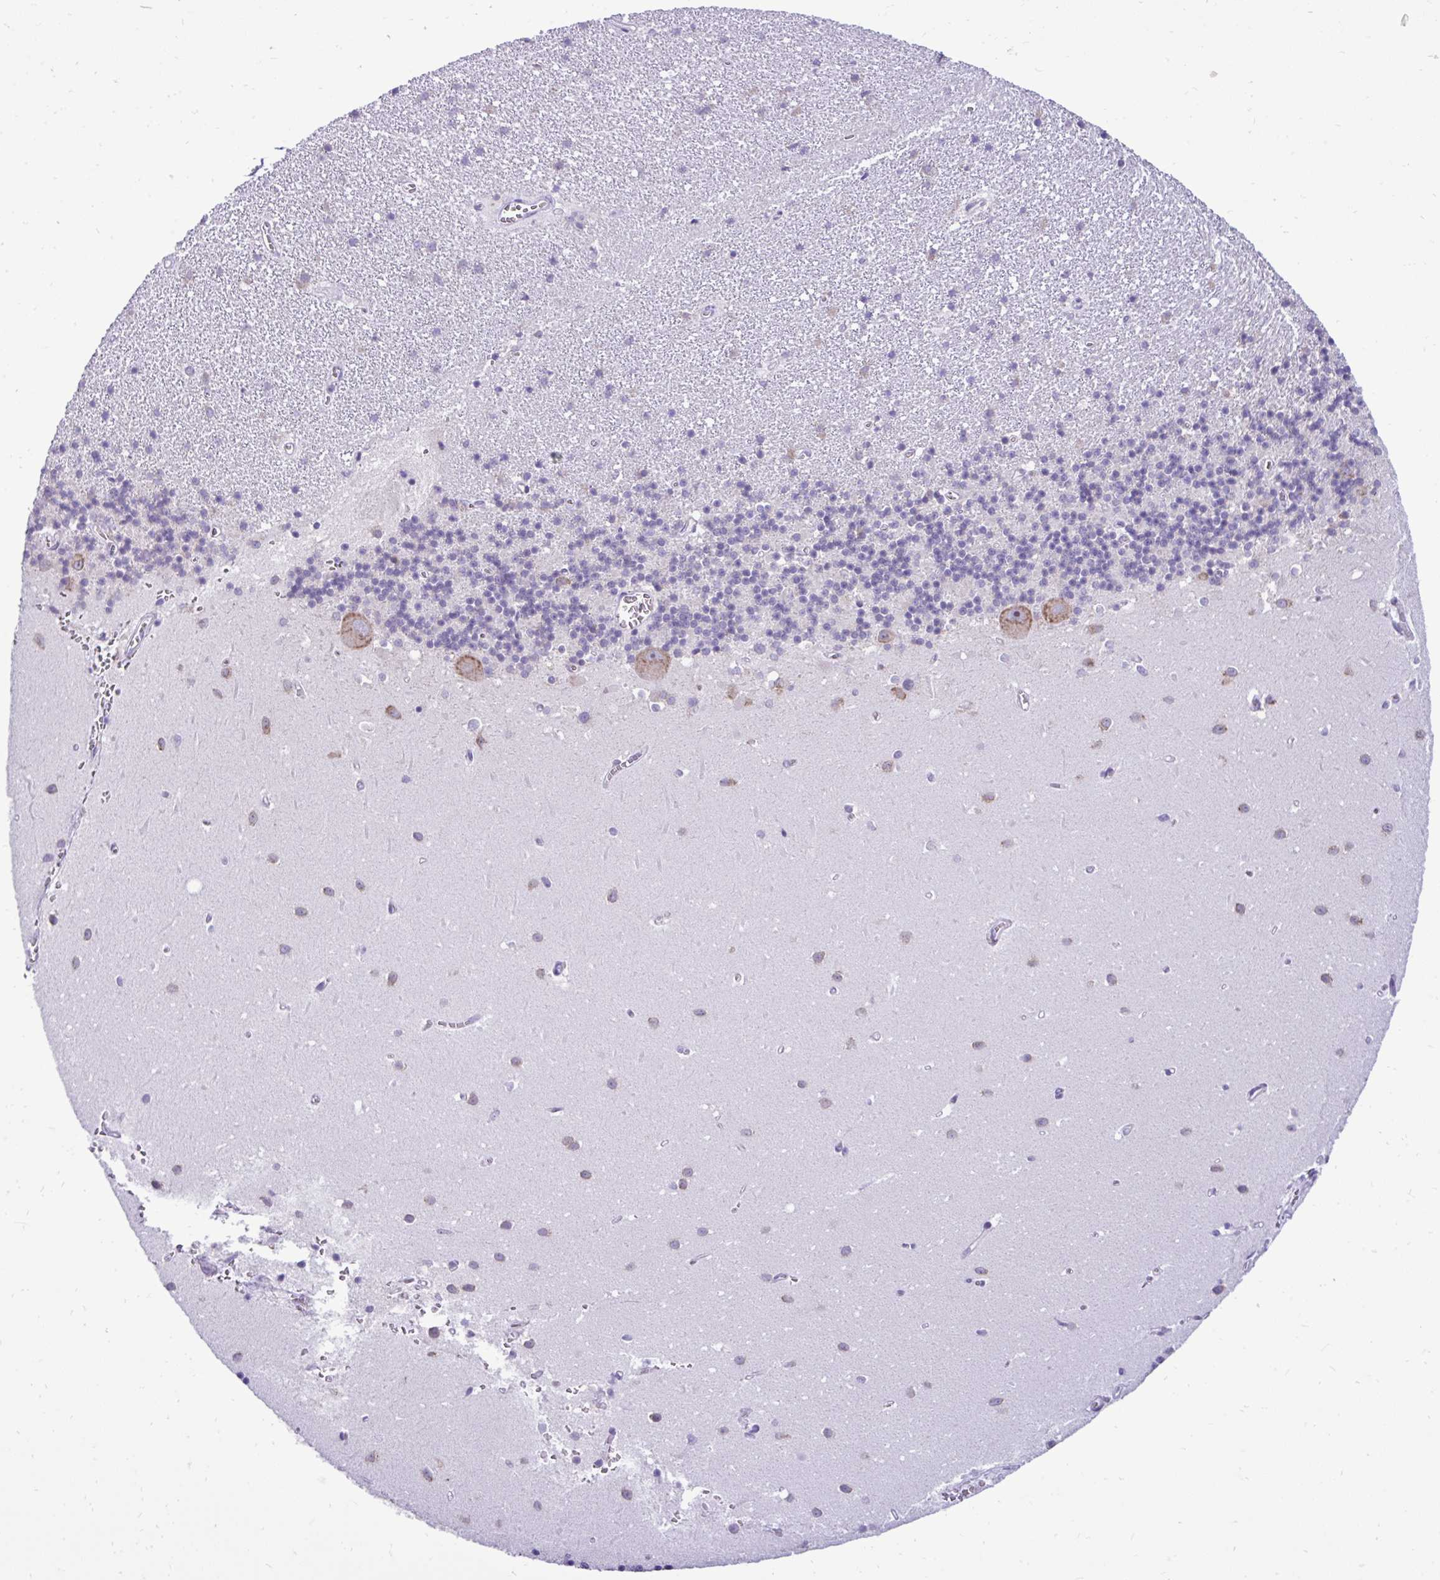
{"staining": {"intensity": "moderate", "quantity": "<25%", "location": "cytoplasmic/membranous"}, "tissue": "cerebellum", "cell_type": "Cells in granular layer", "image_type": "normal", "snomed": [{"axis": "morphology", "description": "Normal tissue, NOS"}, {"axis": "topography", "description": "Cerebellum"}], "caption": "Cerebellum stained with DAB IHC exhibits low levels of moderate cytoplasmic/membranous positivity in approximately <25% of cells in granular layer.", "gene": "RPL7", "patient": {"sex": "male", "age": 54}}